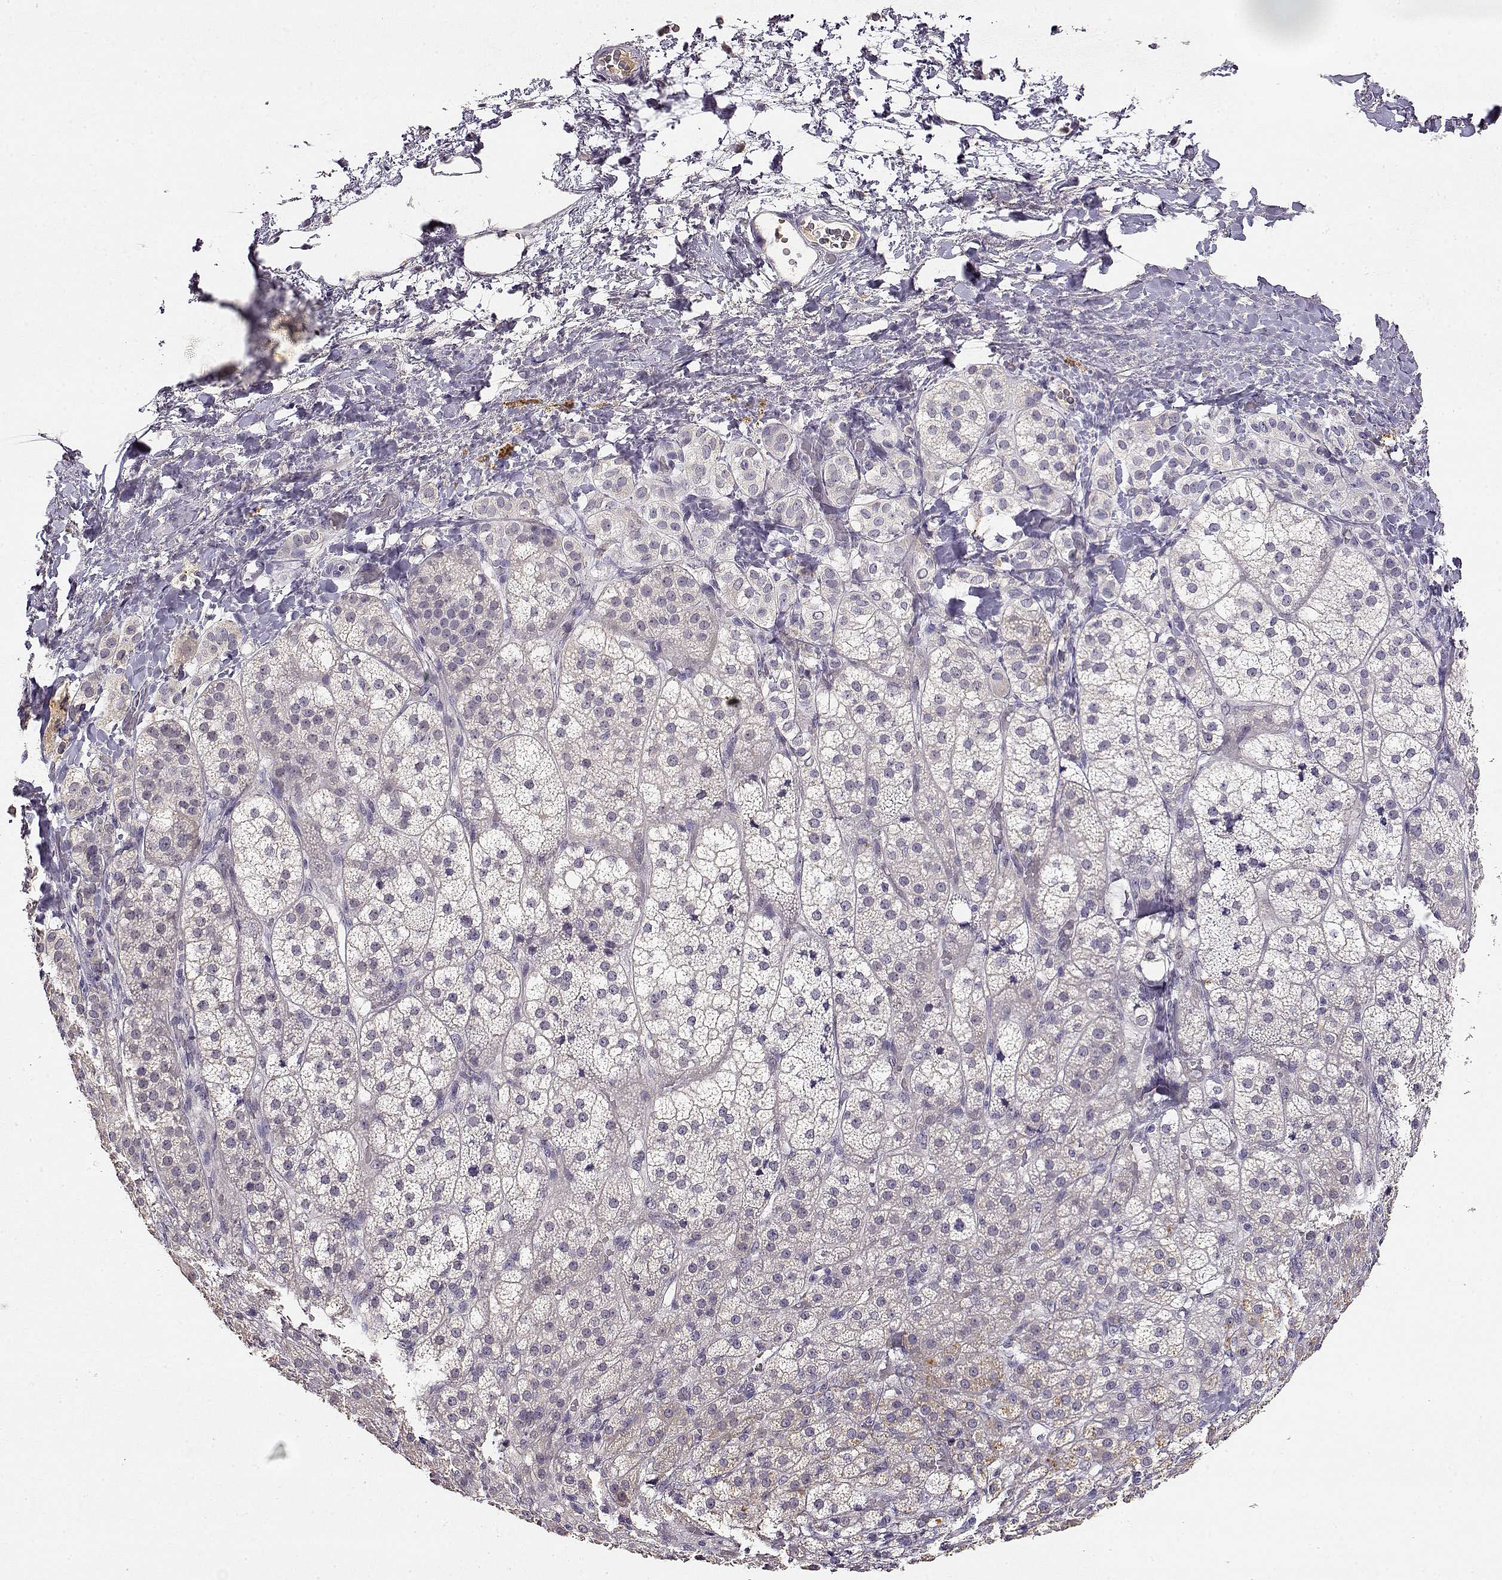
{"staining": {"intensity": "negative", "quantity": "none", "location": "none"}, "tissue": "adrenal gland", "cell_type": "Glandular cells", "image_type": "normal", "snomed": [{"axis": "morphology", "description": "Normal tissue, NOS"}, {"axis": "topography", "description": "Adrenal gland"}], "caption": "Glandular cells show no significant positivity in unremarkable adrenal gland. (DAB IHC with hematoxylin counter stain).", "gene": "TACR1", "patient": {"sex": "female", "age": 60}}